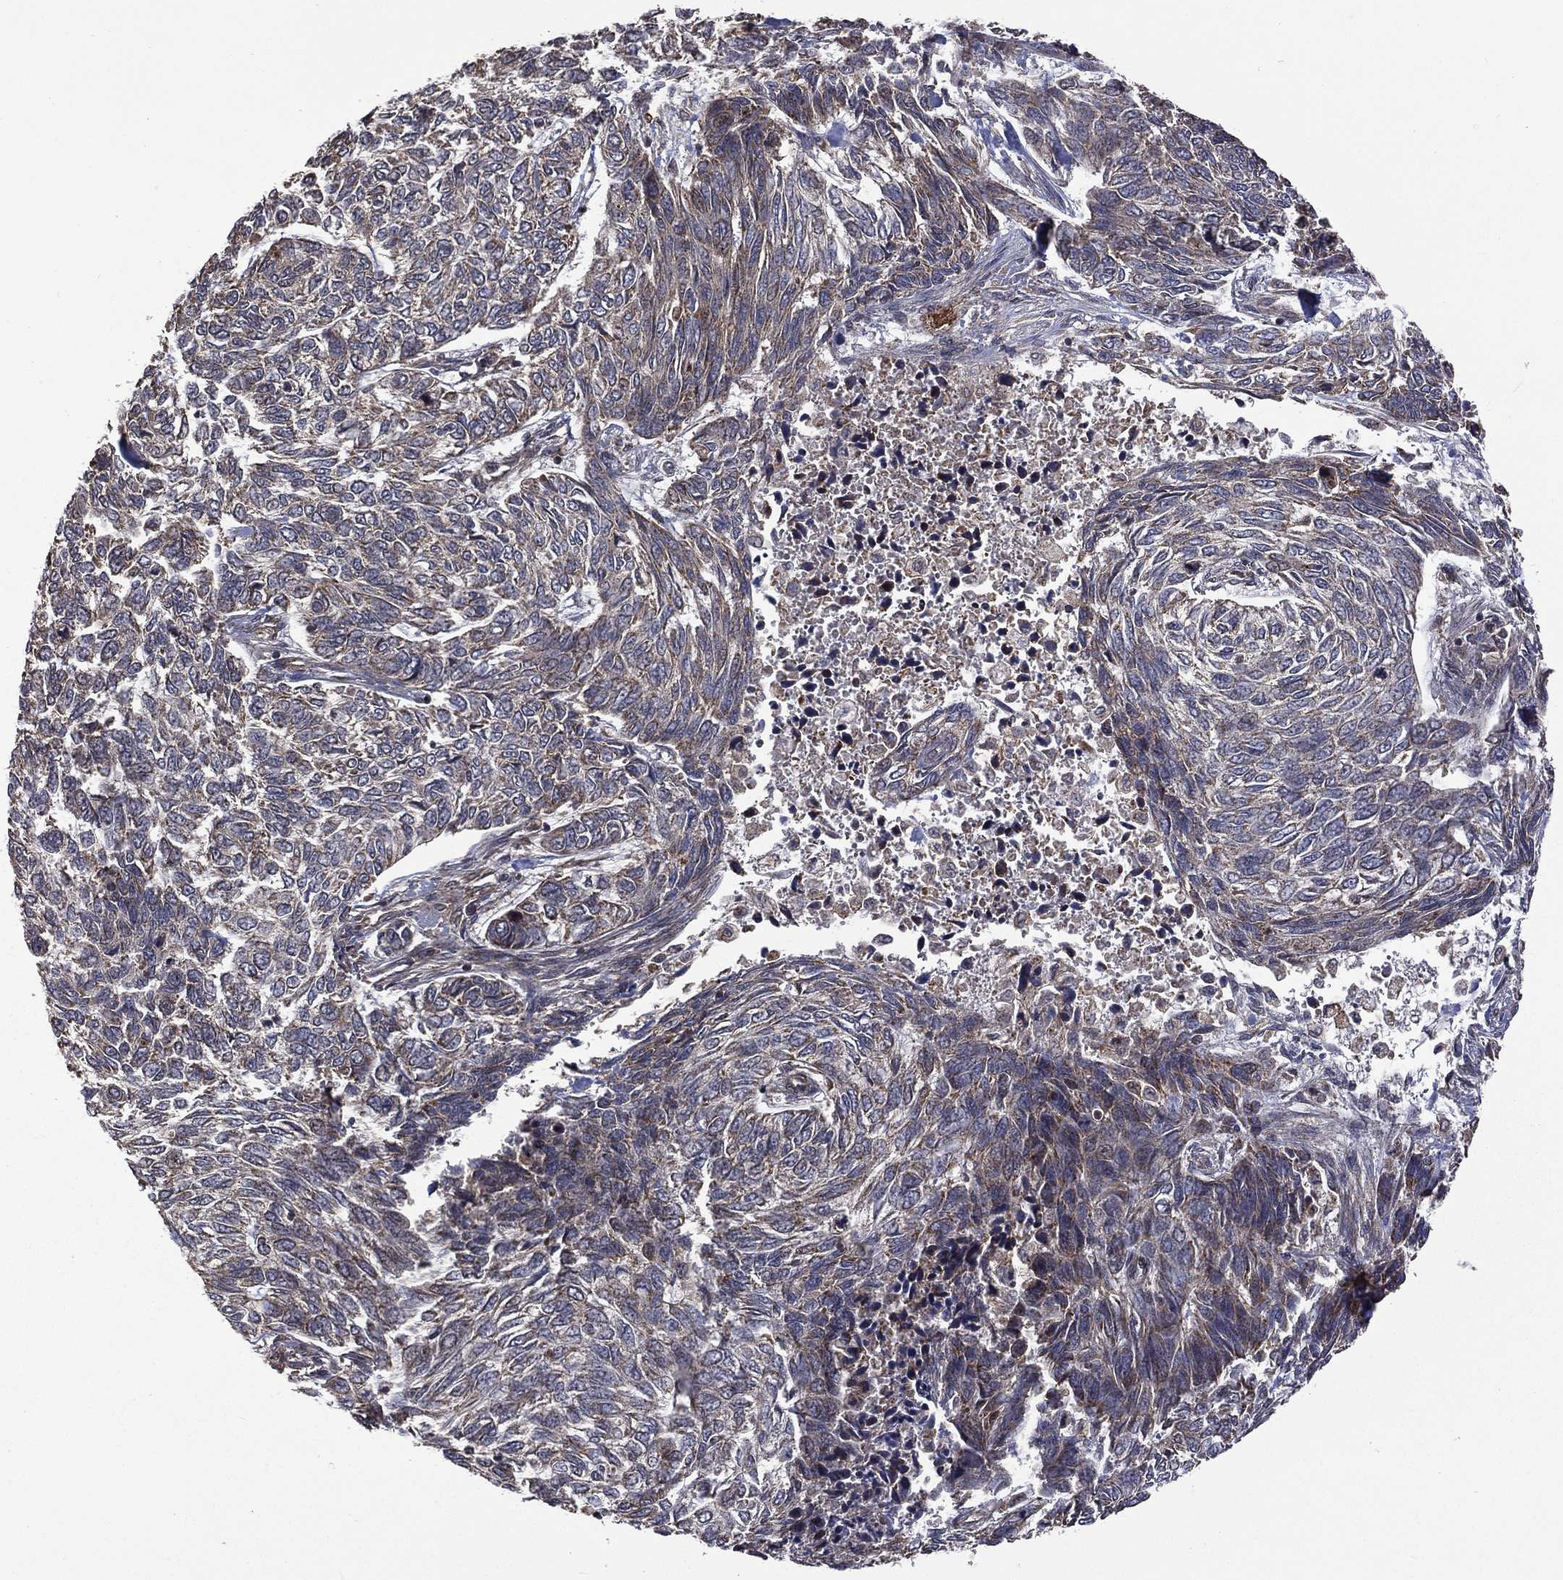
{"staining": {"intensity": "moderate", "quantity": "<25%", "location": "cytoplasmic/membranous"}, "tissue": "skin cancer", "cell_type": "Tumor cells", "image_type": "cancer", "snomed": [{"axis": "morphology", "description": "Basal cell carcinoma"}, {"axis": "topography", "description": "Skin"}], "caption": "Moderate cytoplasmic/membranous expression is seen in approximately <25% of tumor cells in skin basal cell carcinoma.", "gene": "GIMAP6", "patient": {"sex": "female", "age": 65}}